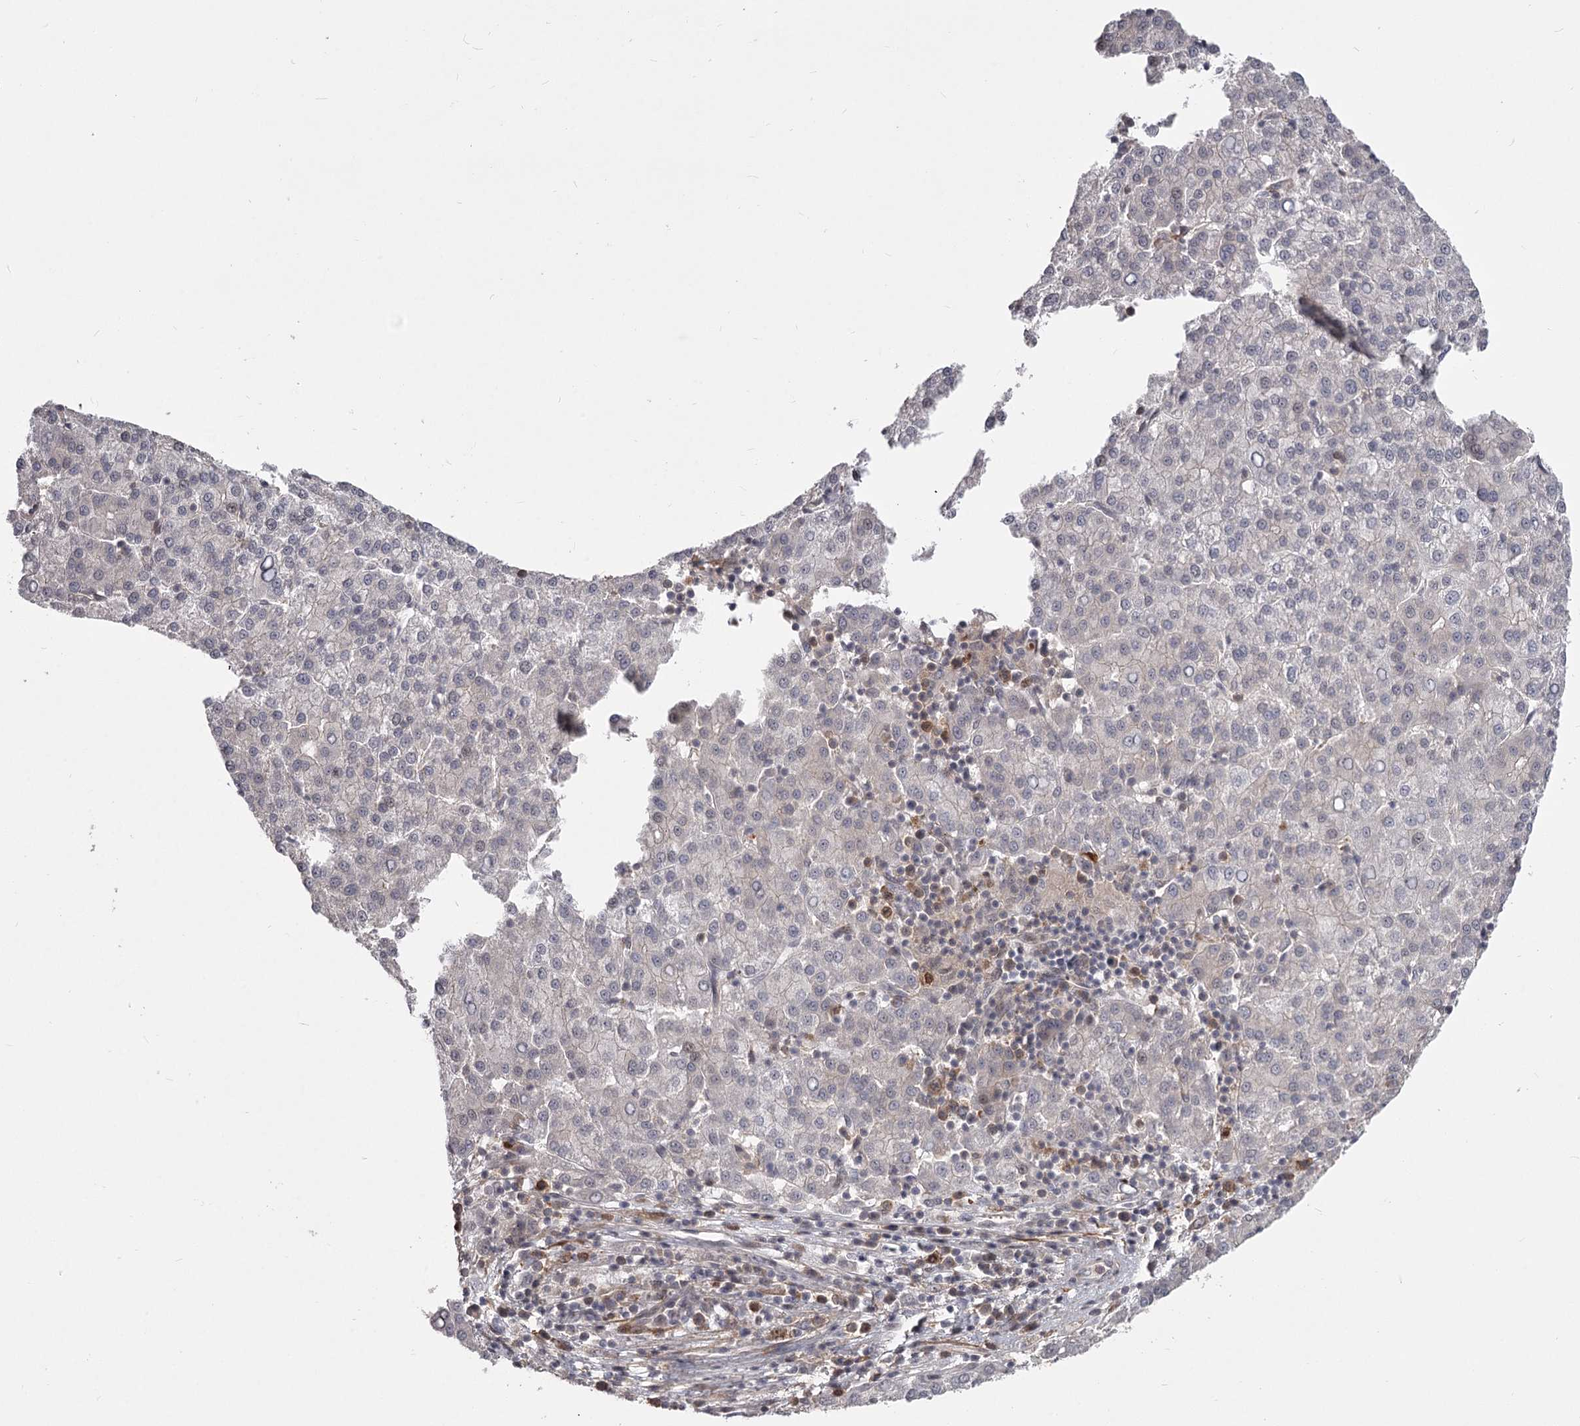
{"staining": {"intensity": "negative", "quantity": "none", "location": "none"}, "tissue": "liver cancer", "cell_type": "Tumor cells", "image_type": "cancer", "snomed": [{"axis": "morphology", "description": "Carcinoma, Hepatocellular, NOS"}, {"axis": "topography", "description": "Liver"}], "caption": "This is an immunohistochemistry (IHC) photomicrograph of human liver cancer (hepatocellular carcinoma). There is no expression in tumor cells.", "gene": "CCNG2", "patient": {"sex": "female", "age": 58}}